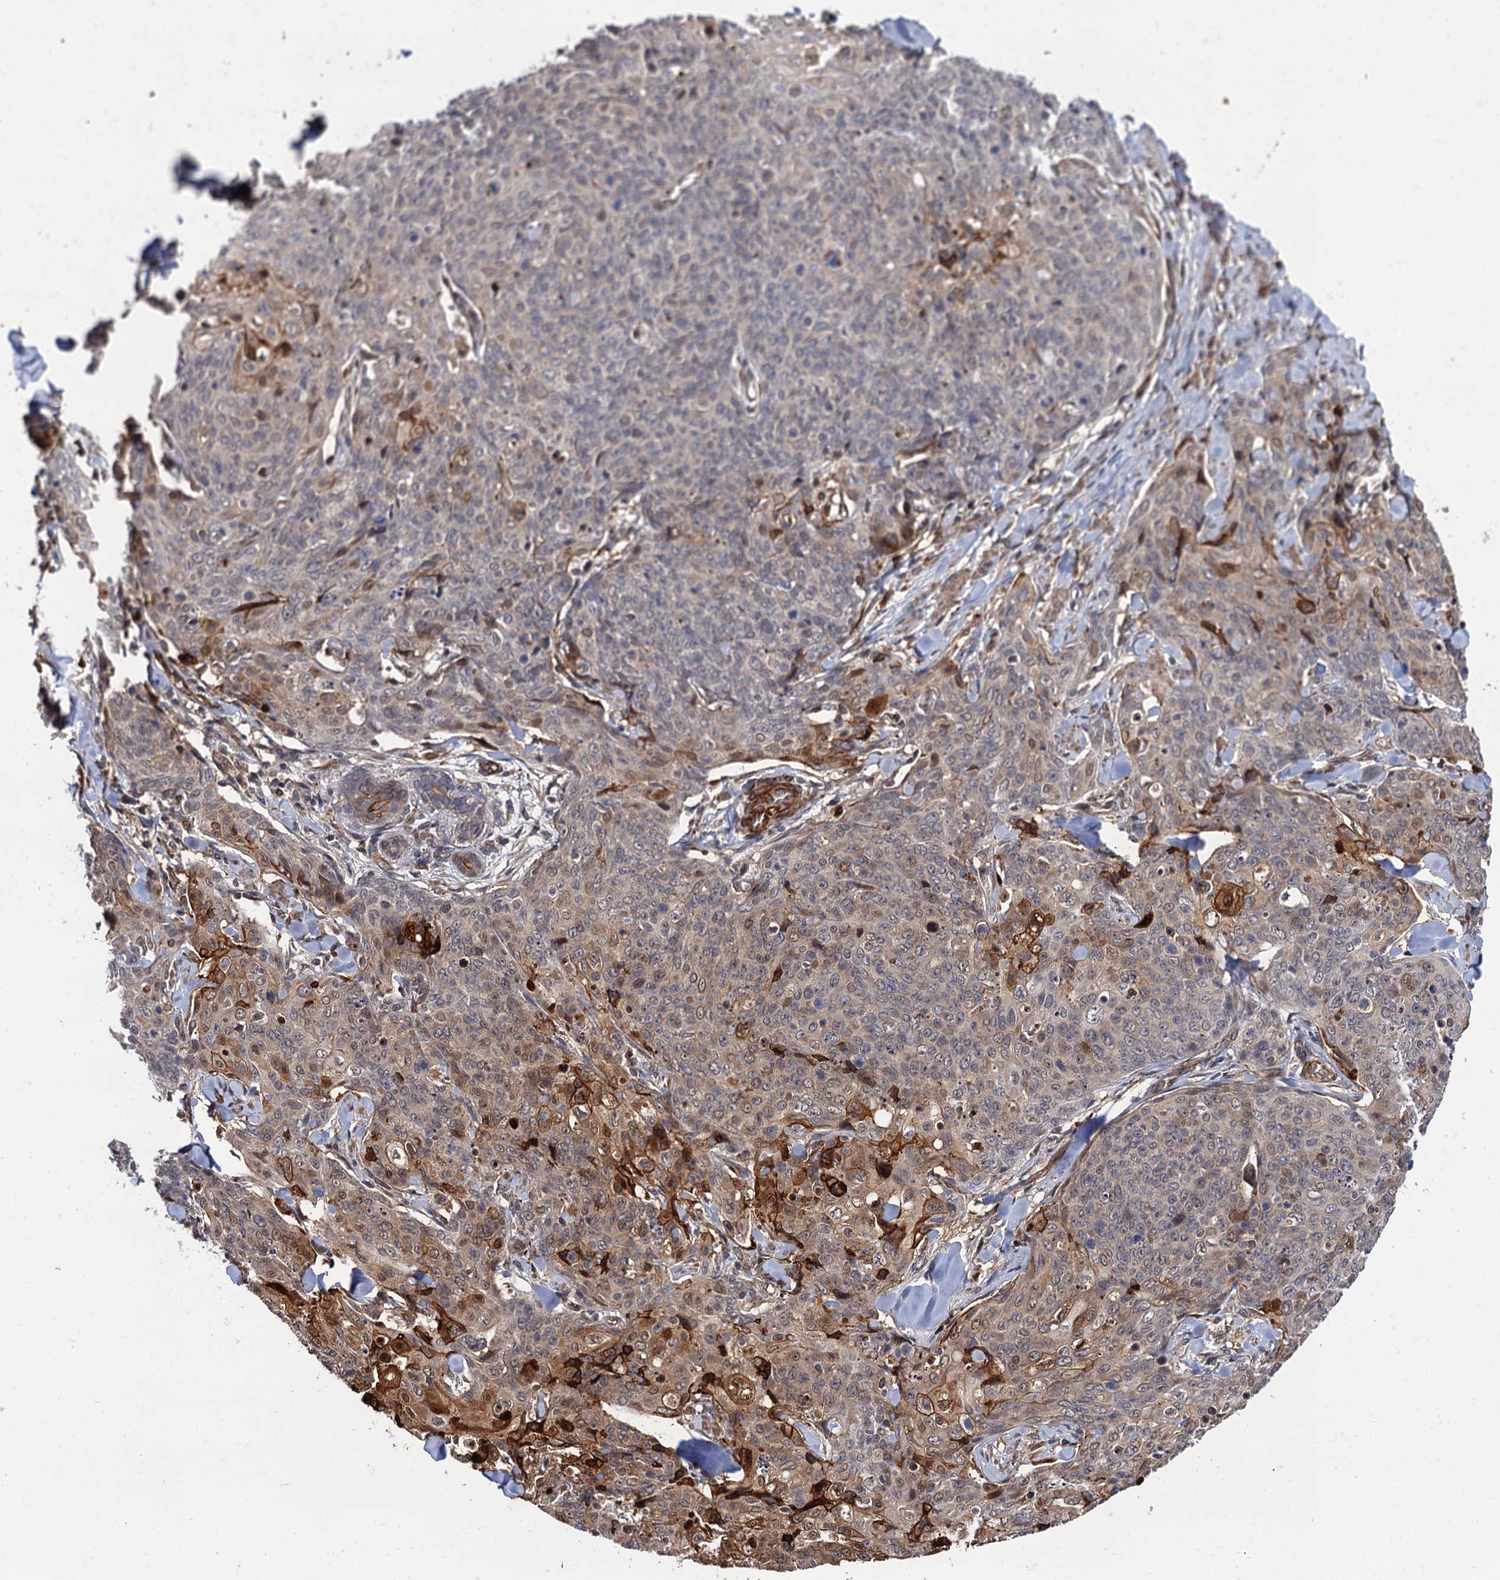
{"staining": {"intensity": "moderate", "quantity": "25%-75%", "location": "cytoplasmic/membranous"}, "tissue": "skin cancer", "cell_type": "Tumor cells", "image_type": "cancer", "snomed": [{"axis": "morphology", "description": "Squamous cell carcinoma, NOS"}, {"axis": "topography", "description": "Skin"}, {"axis": "topography", "description": "Vulva"}], "caption": "The micrograph exhibits staining of skin cancer, revealing moderate cytoplasmic/membranous protein positivity (brown color) within tumor cells. The protein is shown in brown color, while the nuclei are stained blue.", "gene": "FSIP1", "patient": {"sex": "female", "age": 85}}